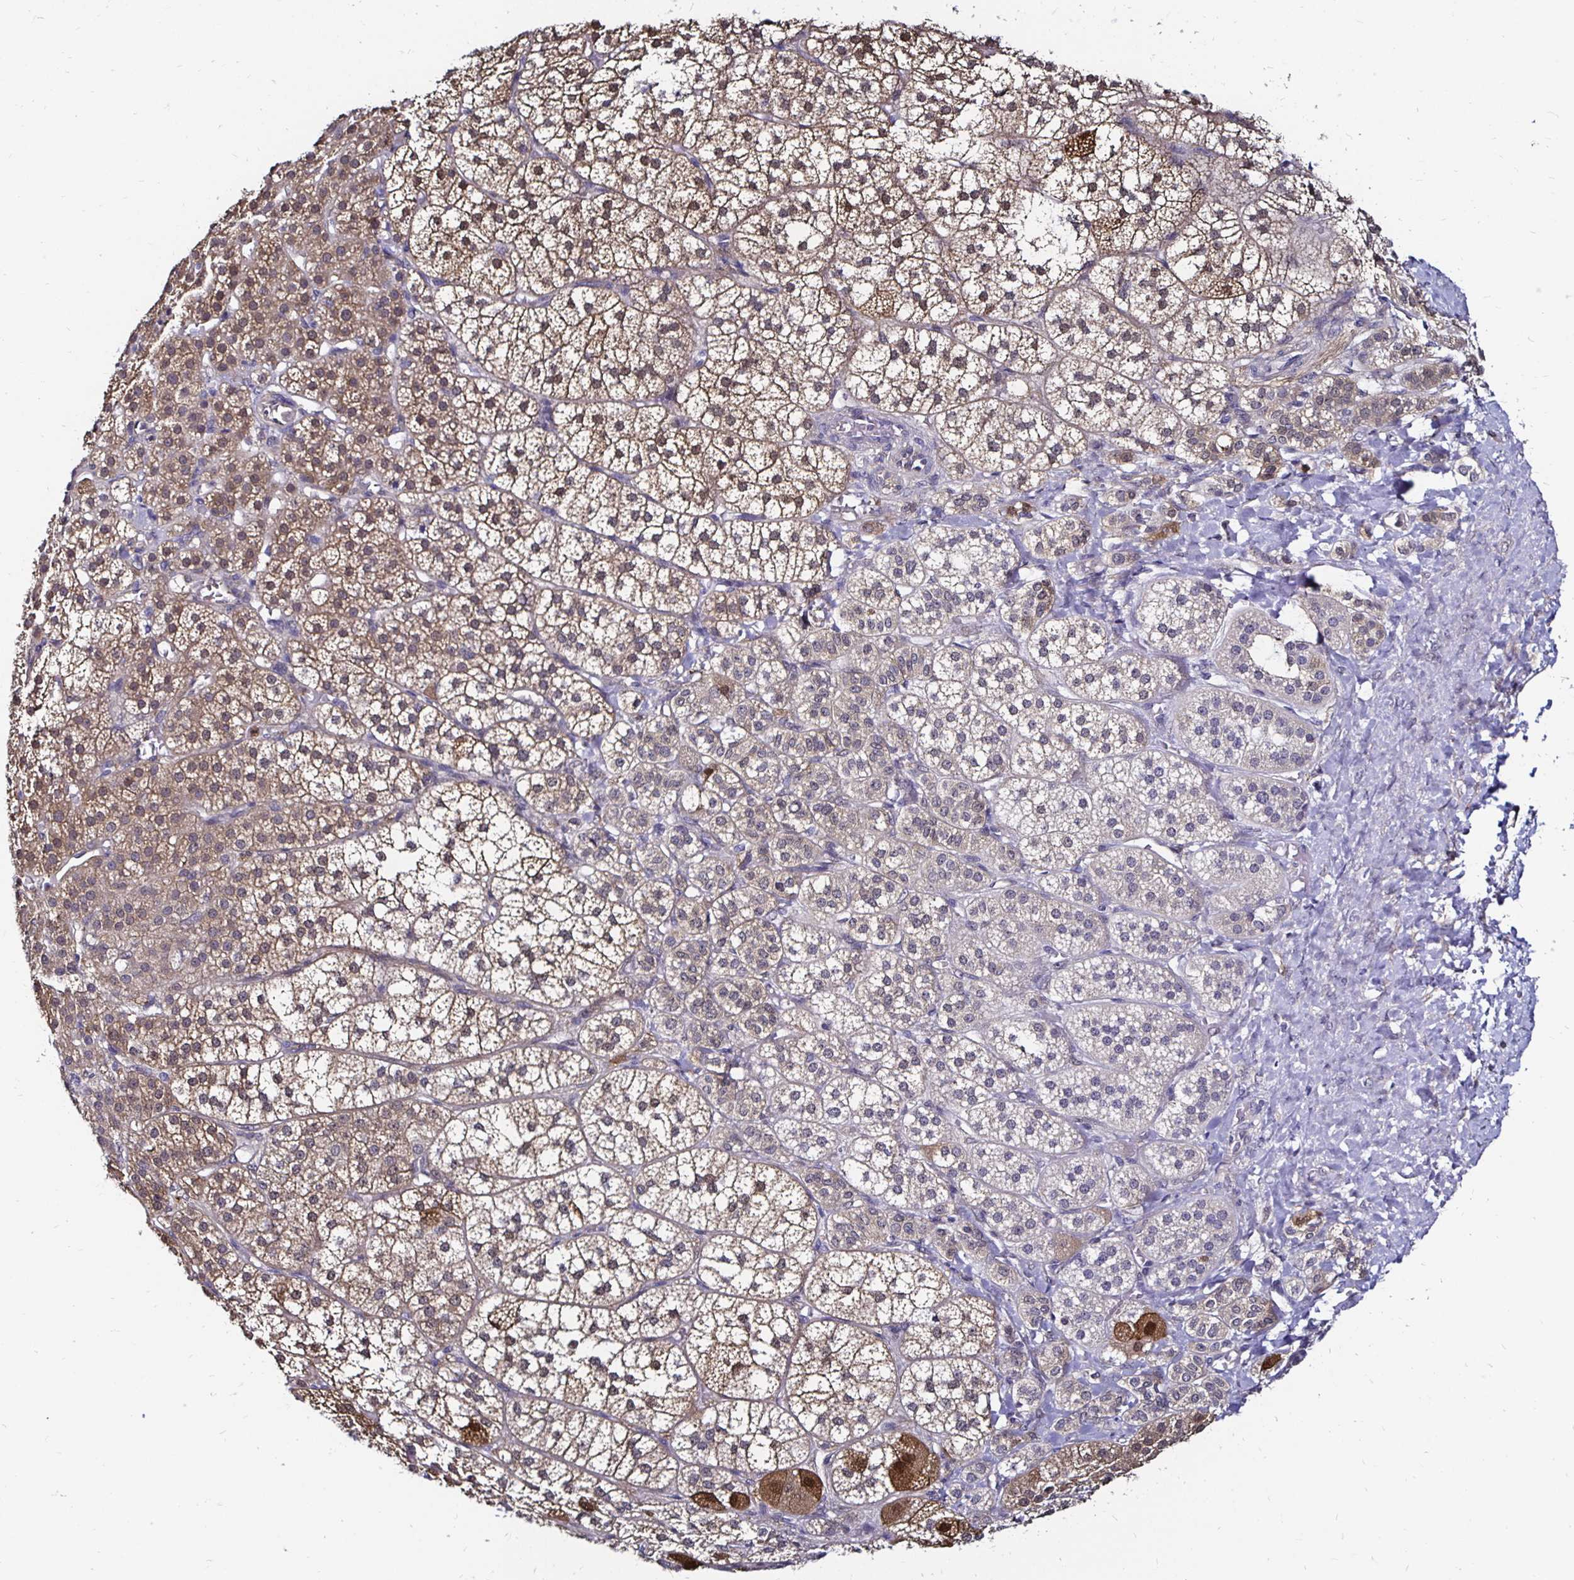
{"staining": {"intensity": "moderate", "quantity": ">75%", "location": "cytoplasmic/membranous,nuclear"}, "tissue": "adrenal gland", "cell_type": "Glandular cells", "image_type": "normal", "snomed": [{"axis": "morphology", "description": "Normal tissue, NOS"}, {"axis": "topography", "description": "Adrenal gland"}], "caption": "Immunohistochemistry staining of benign adrenal gland, which demonstrates medium levels of moderate cytoplasmic/membranous,nuclear staining in approximately >75% of glandular cells indicating moderate cytoplasmic/membranous,nuclear protein staining. The staining was performed using DAB (brown) for protein detection and nuclei were counterstained in hematoxylin (blue).", "gene": "TXN", "patient": {"sex": "female", "age": 60}}